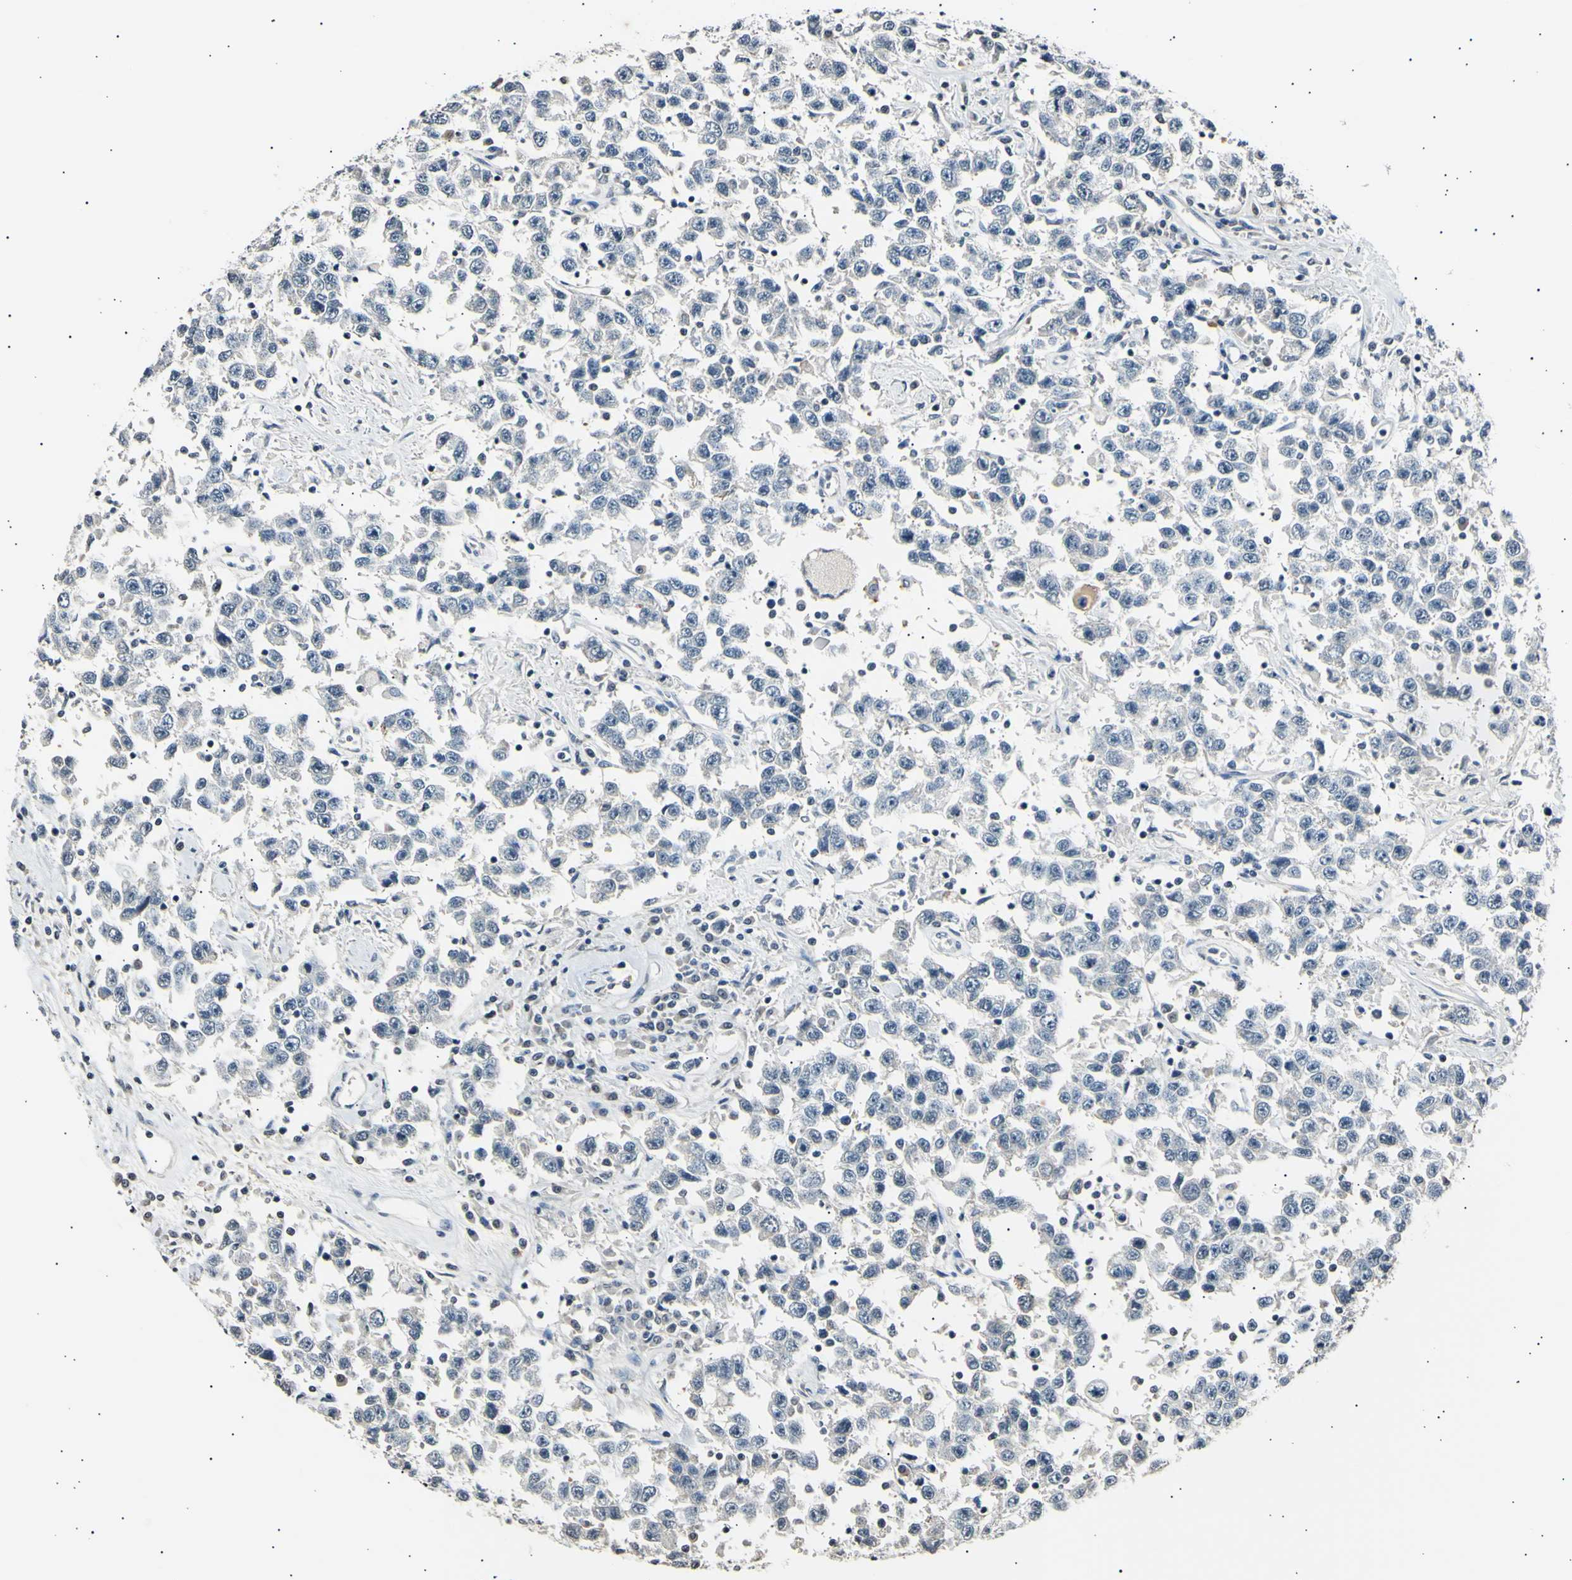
{"staining": {"intensity": "negative", "quantity": "none", "location": "none"}, "tissue": "testis cancer", "cell_type": "Tumor cells", "image_type": "cancer", "snomed": [{"axis": "morphology", "description": "Seminoma, NOS"}, {"axis": "topography", "description": "Testis"}], "caption": "Tumor cells are negative for protein expression in human testis seminoma. The staining was performed using DAB (3,3'-diaminobenzidine) to visualize the protein expression in brown, while the nuclei were stained in blue with hematoxylin (Magnification: 20x).", "gene": "AK1", "patient": {"sex": "male", "age": 41}}